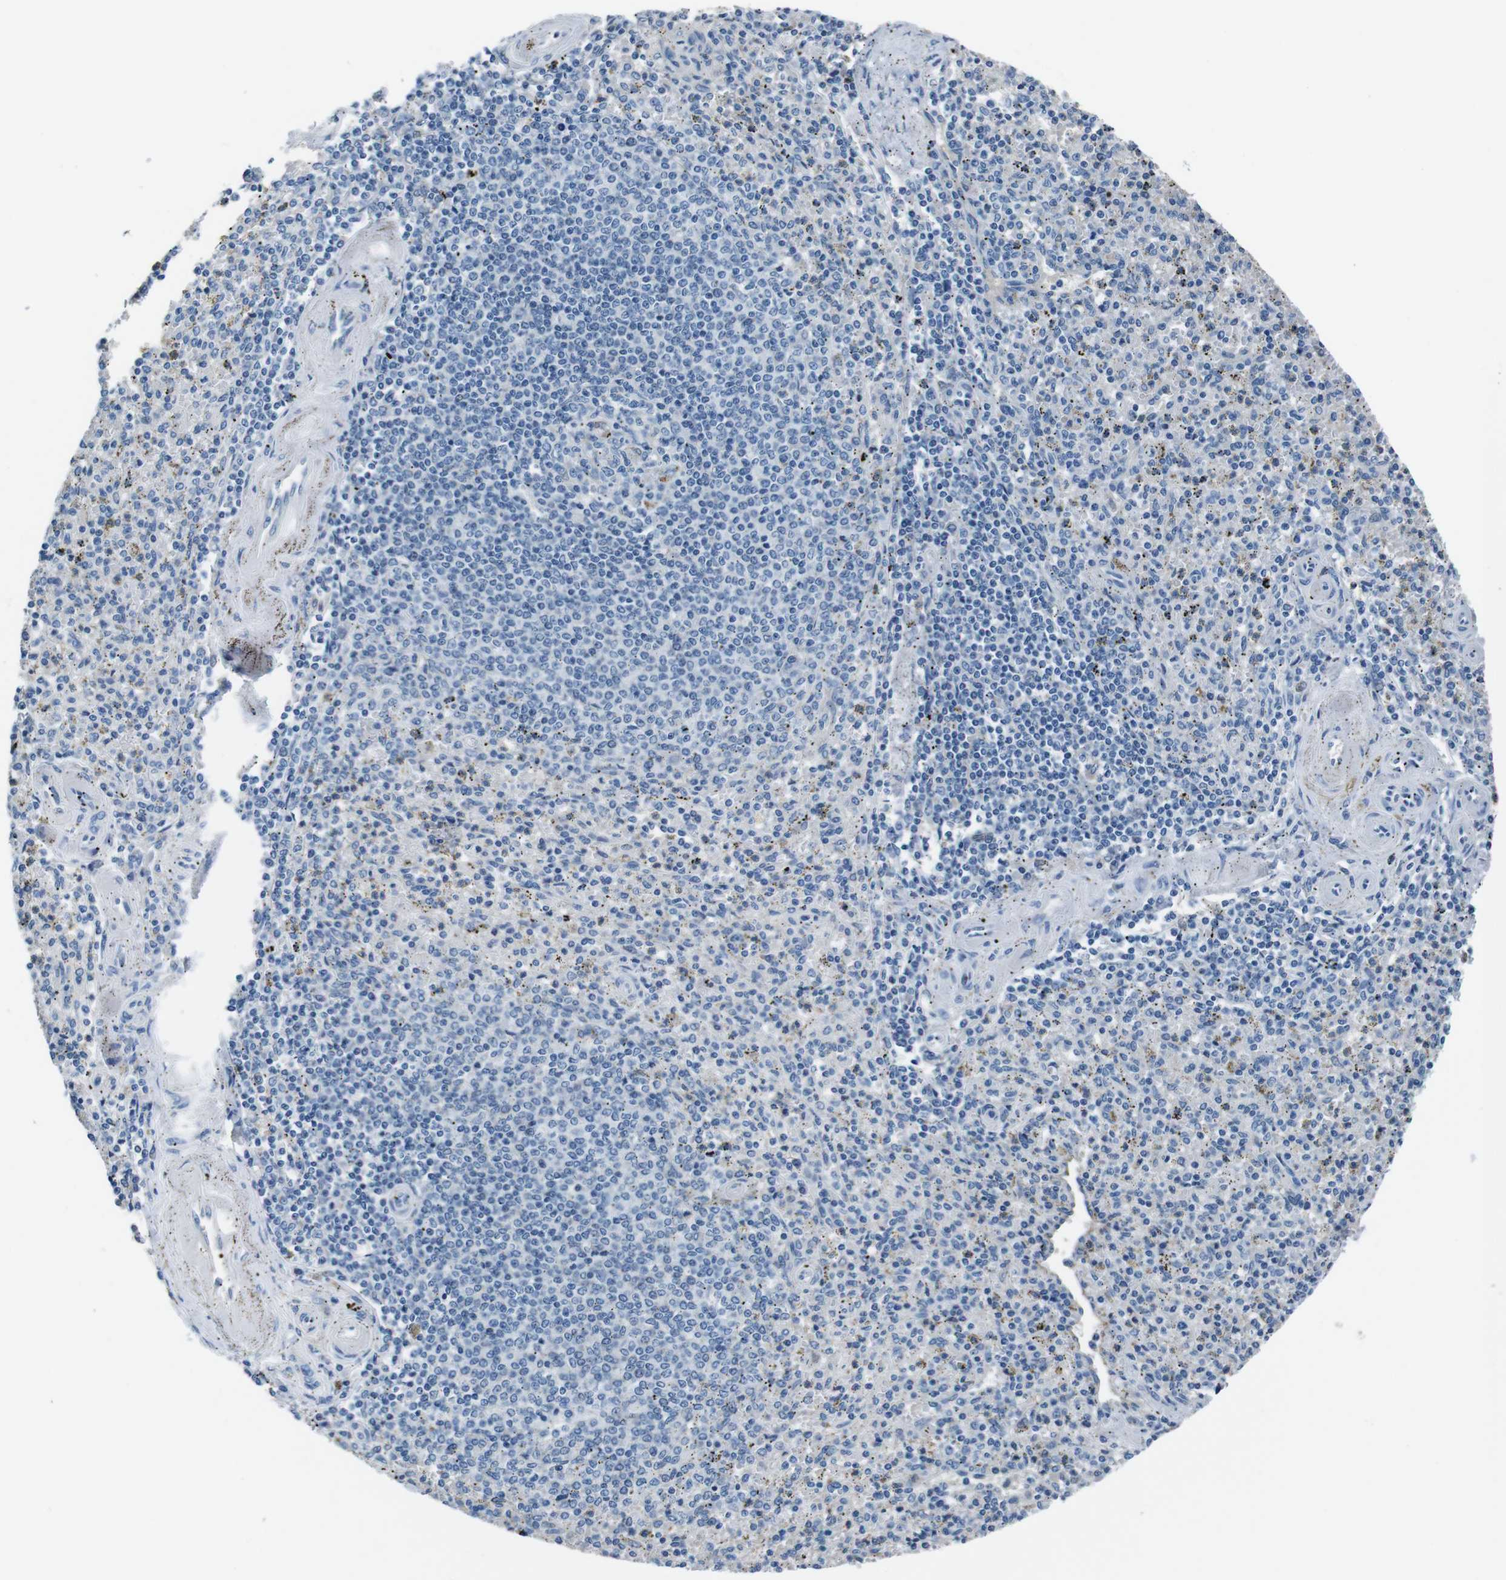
{"staining": {"intensity": "negative", "quantity": "none", "location": "none"}, "tissue": "spleen", "cell_type": "Cells in red pulp", "image_type": "normal", "snomed": [{"axis": "morphology", "description": "Normal tissue, NOS"}, {"axis": "topography", "description": "Spleen"}], "caption": "Spleen was stained to show a protein in brown. There is no significant expression in cells in red pulp. (DAB immunohistochemistry, high magnification).", "gene": "LEP", "patient": {"sex": "male", "age": 72}}